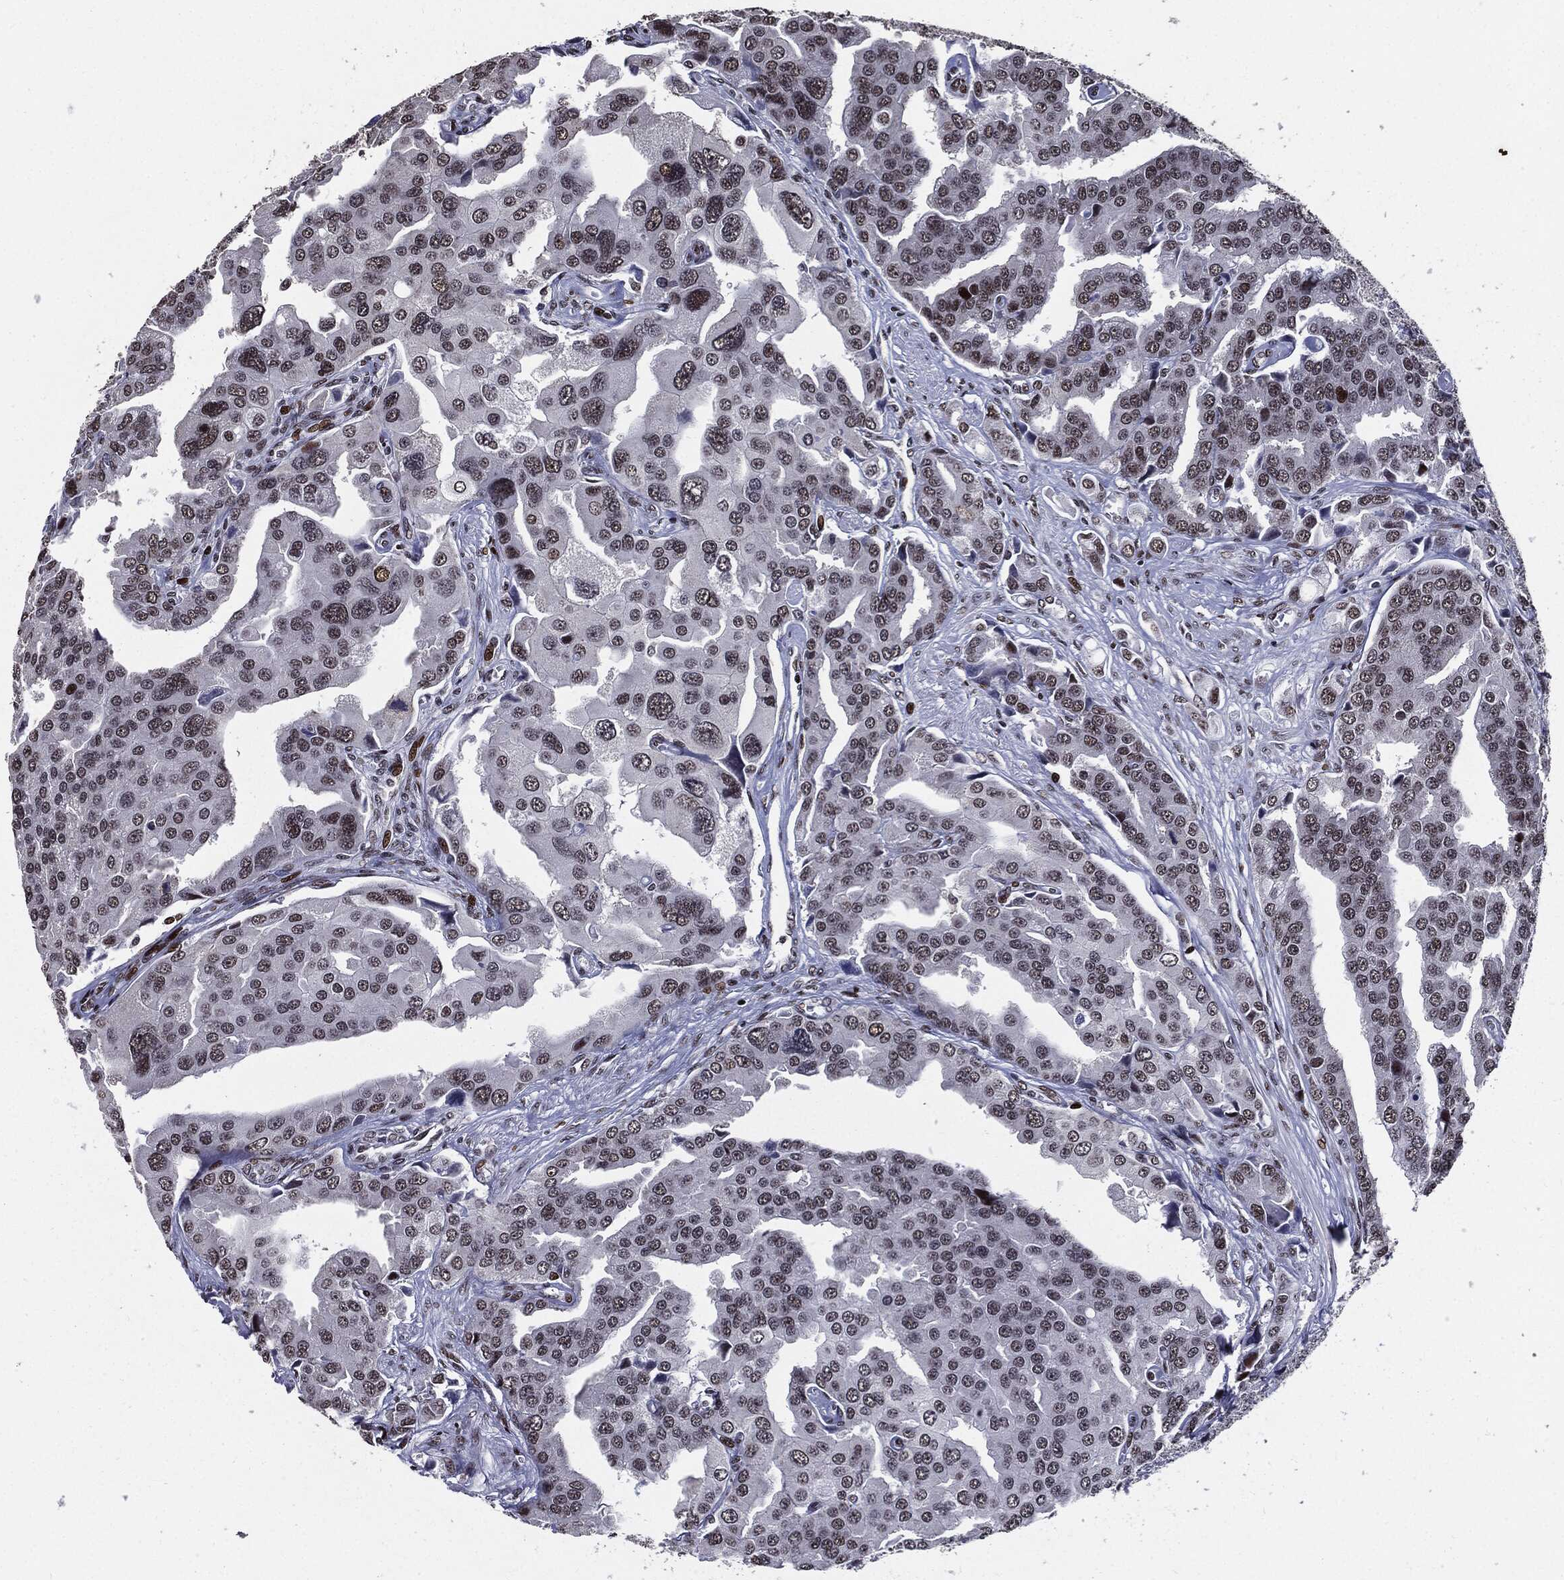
{"staining": {"intensity": "moderate", "quantity": "25%-75%", "location": "nuclear"}, "tissue": "prostate cancer", "cell_type": "Tumor cells", "image_type": "cancer", "snomed": [{"axis": "morphology", "description": "Adenocarcinoma, NOS"}, {"axis": "topography", "description": "Prostate and seminal vesicle, NOS"}, {"axis": "topography", "description": "Prostate"}], "caption": "A brown stain shows moderate nuclear expression of a protein in human prostate cancer (adenocarcinoma) tumor cells.", "gene": "ZFP91", "patient": {"sex": "male", "age": 69}}